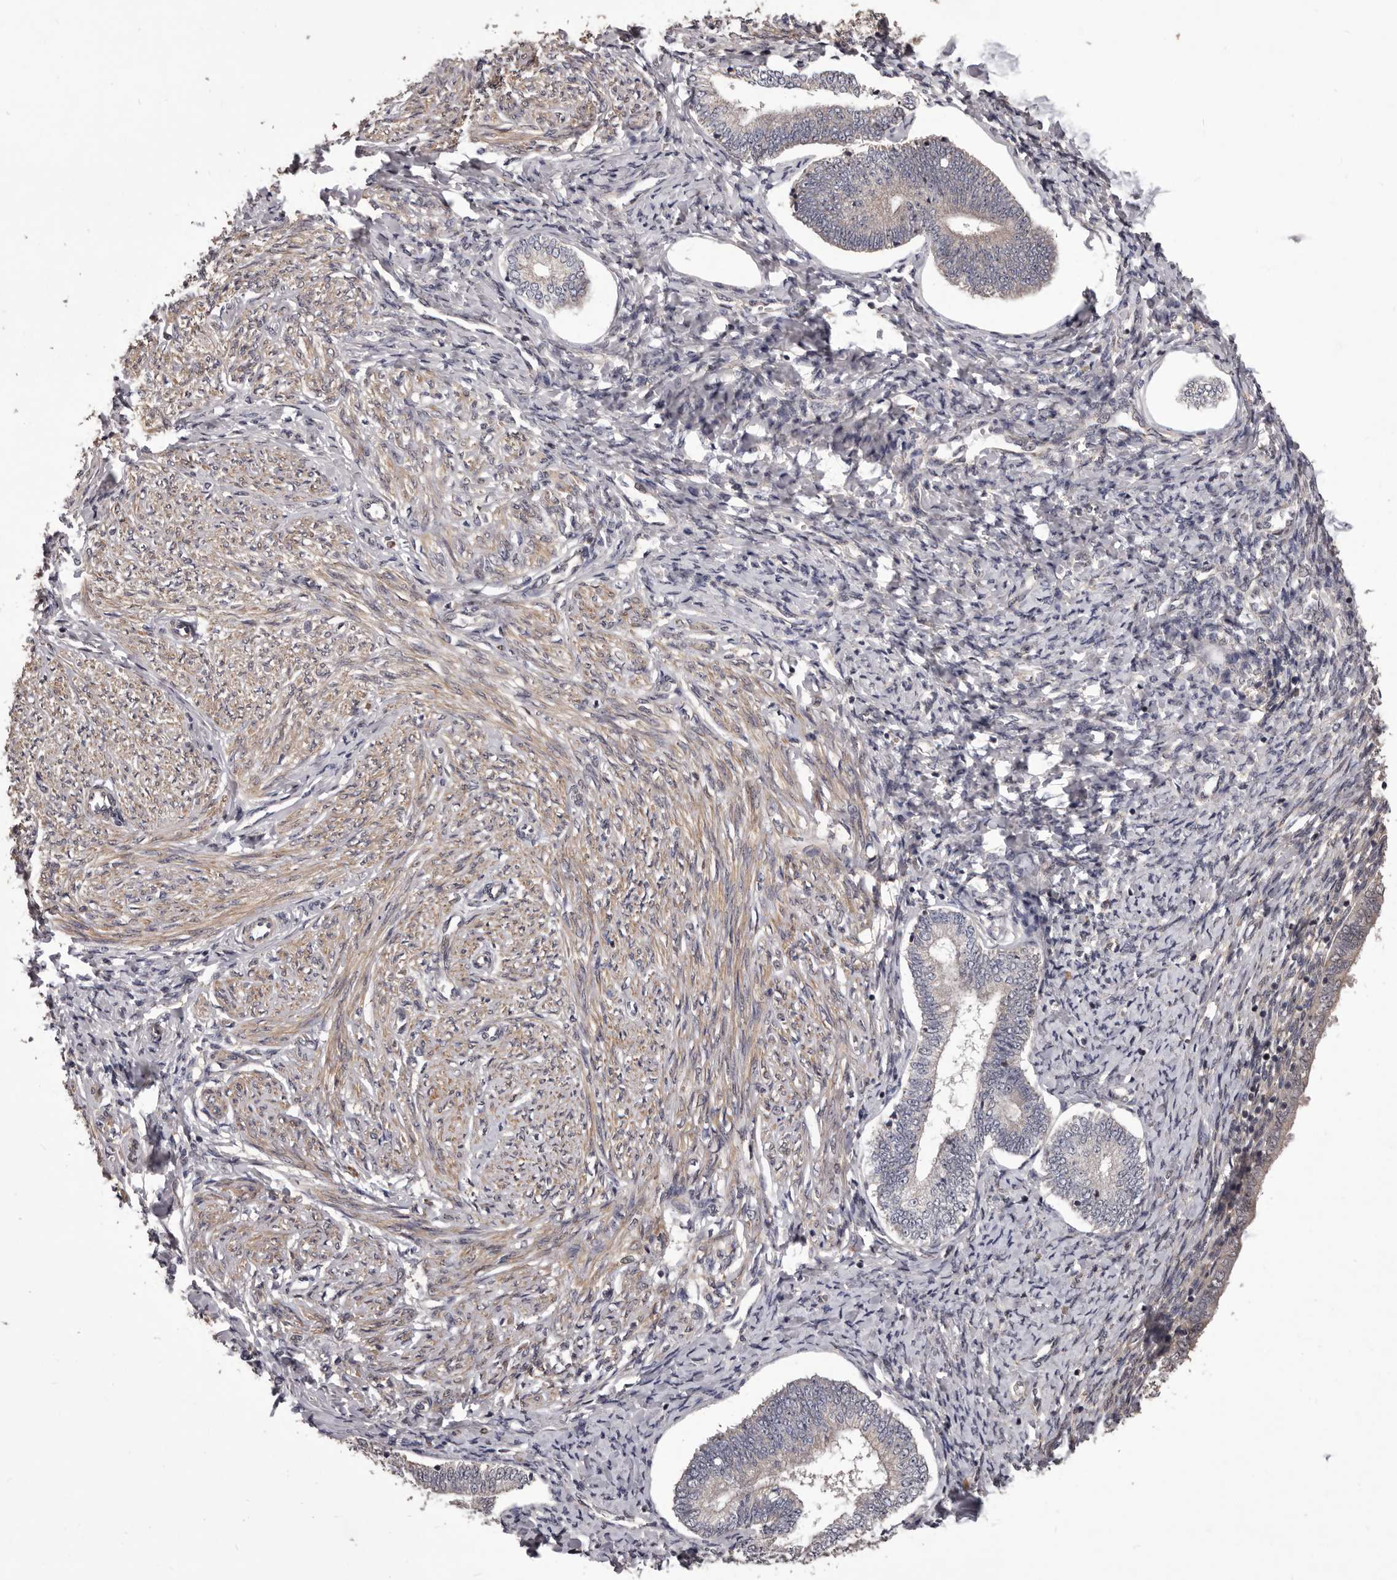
{"staining": {"intensity": "weak", "quantity": "<25%", "location": "cytoplasmic/membranous"}, "tissue": "endometrium", "cell_type": "Cells in endometrial stroma", "image_type": "normal", "snomed": [{"axis": "morphology", "description": "Normal tissue, NOS"}, {"axis": "topography", "description": "Endometrium"}], "caption": "An immunohistochemistry photomicrograph of unremarkable endometrium is shown. There is no staining in cells in endometrial stroma of endometrium.", "gene": "CELF3", "patient": {"sex": "female", "age": 72}}